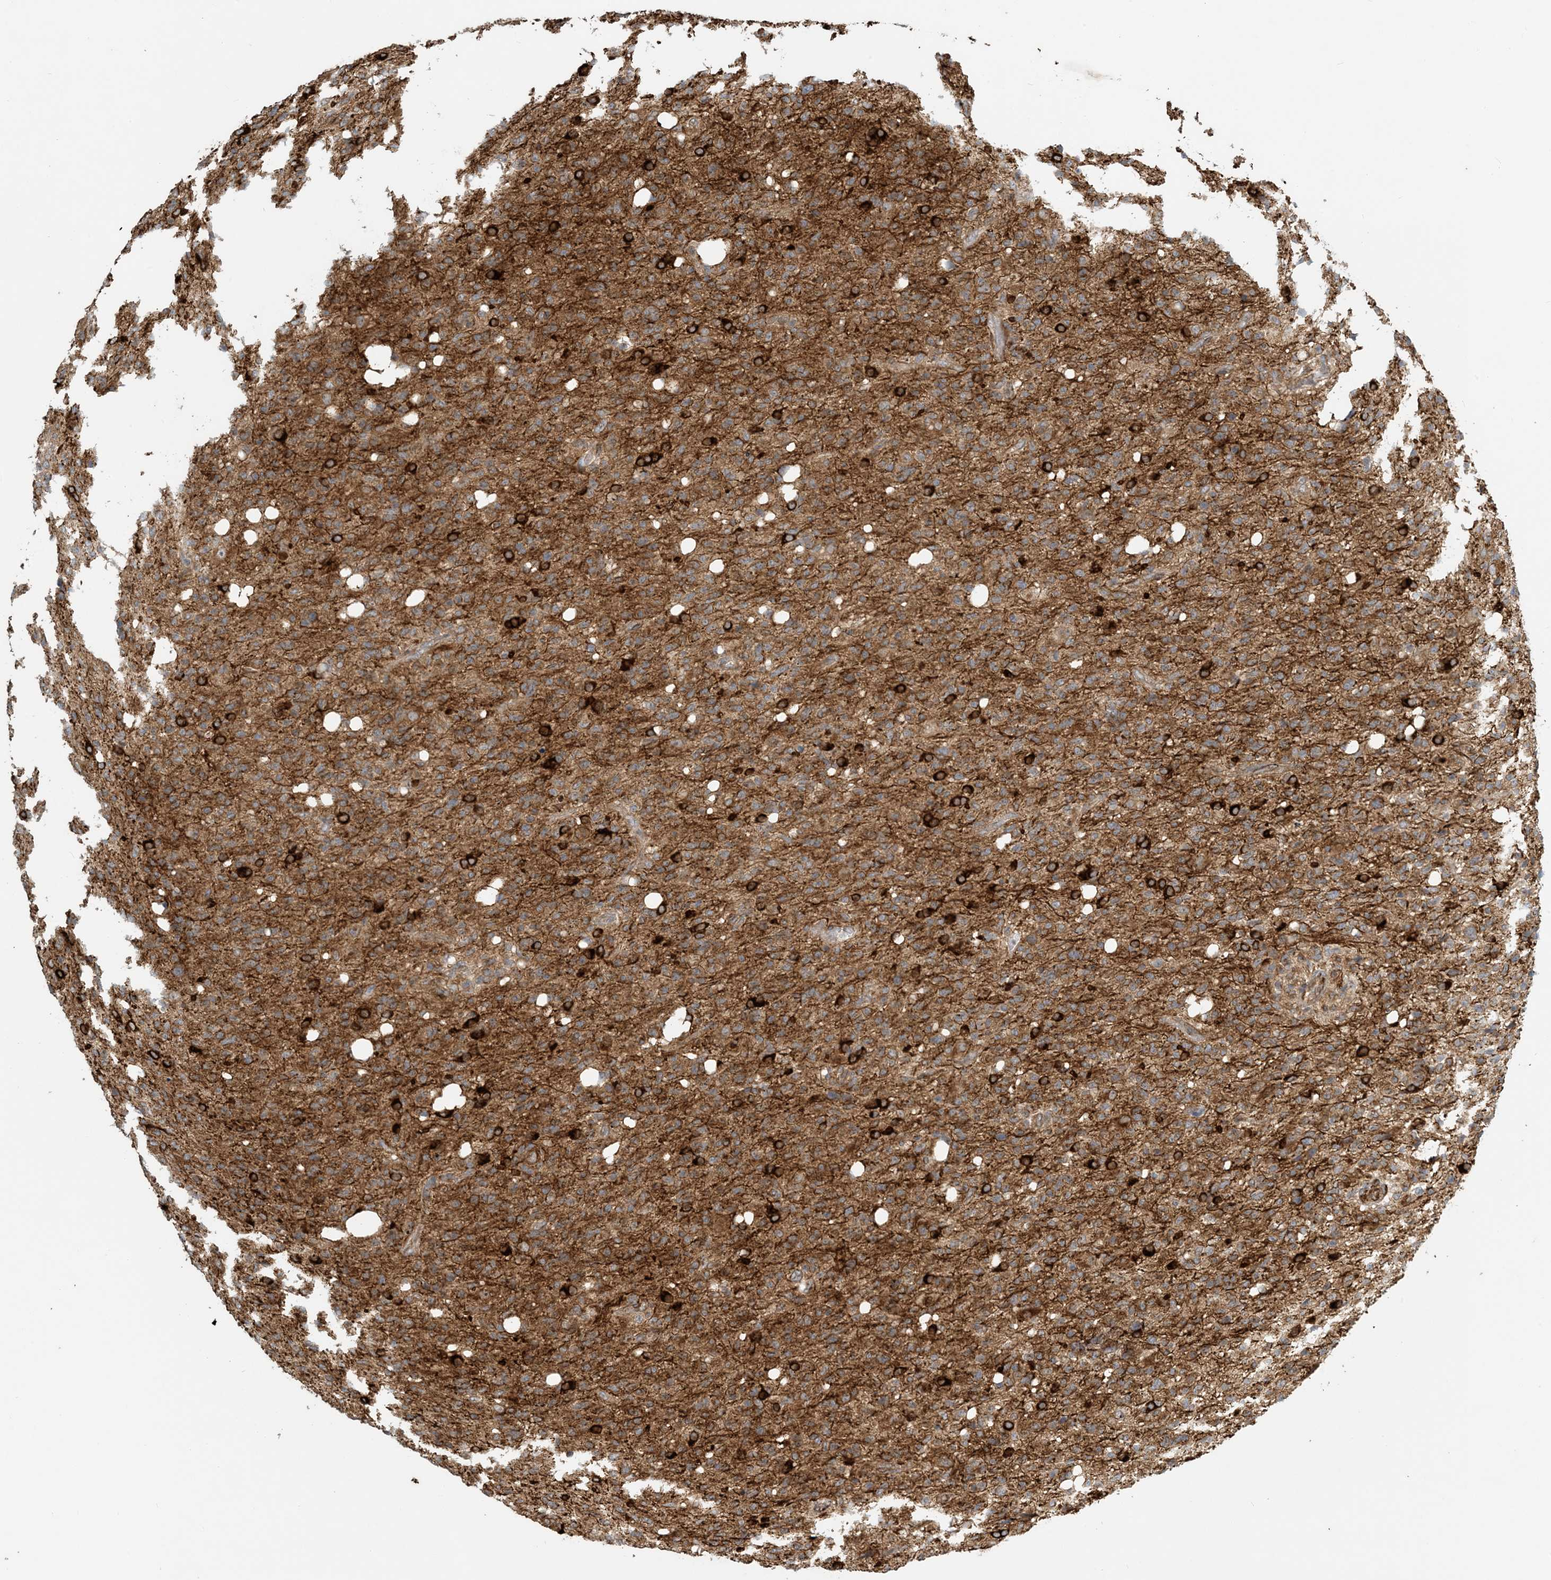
{"staining": {"intensity": "moderate", "quantity": ">75%", "location": "cytoplasmic/membranous"}, "tissue": "glioma", "cell_type": "Tumor cells", "image_type": "cancer", "snomed": [{"axis": "morphology", "description": "Glioma, malignant, High grade"}, {"axis": "topography", "description": "Brain"}], "caption": "Immunohistochemistry (IHC) of malignant glioma (high-grade) displays medium levels of moderate cytoplasmic/membranous expression in about >75% of tumor cells.", "gene": "ZBTB3", "patient": {"sex": "female", "age": 57}}